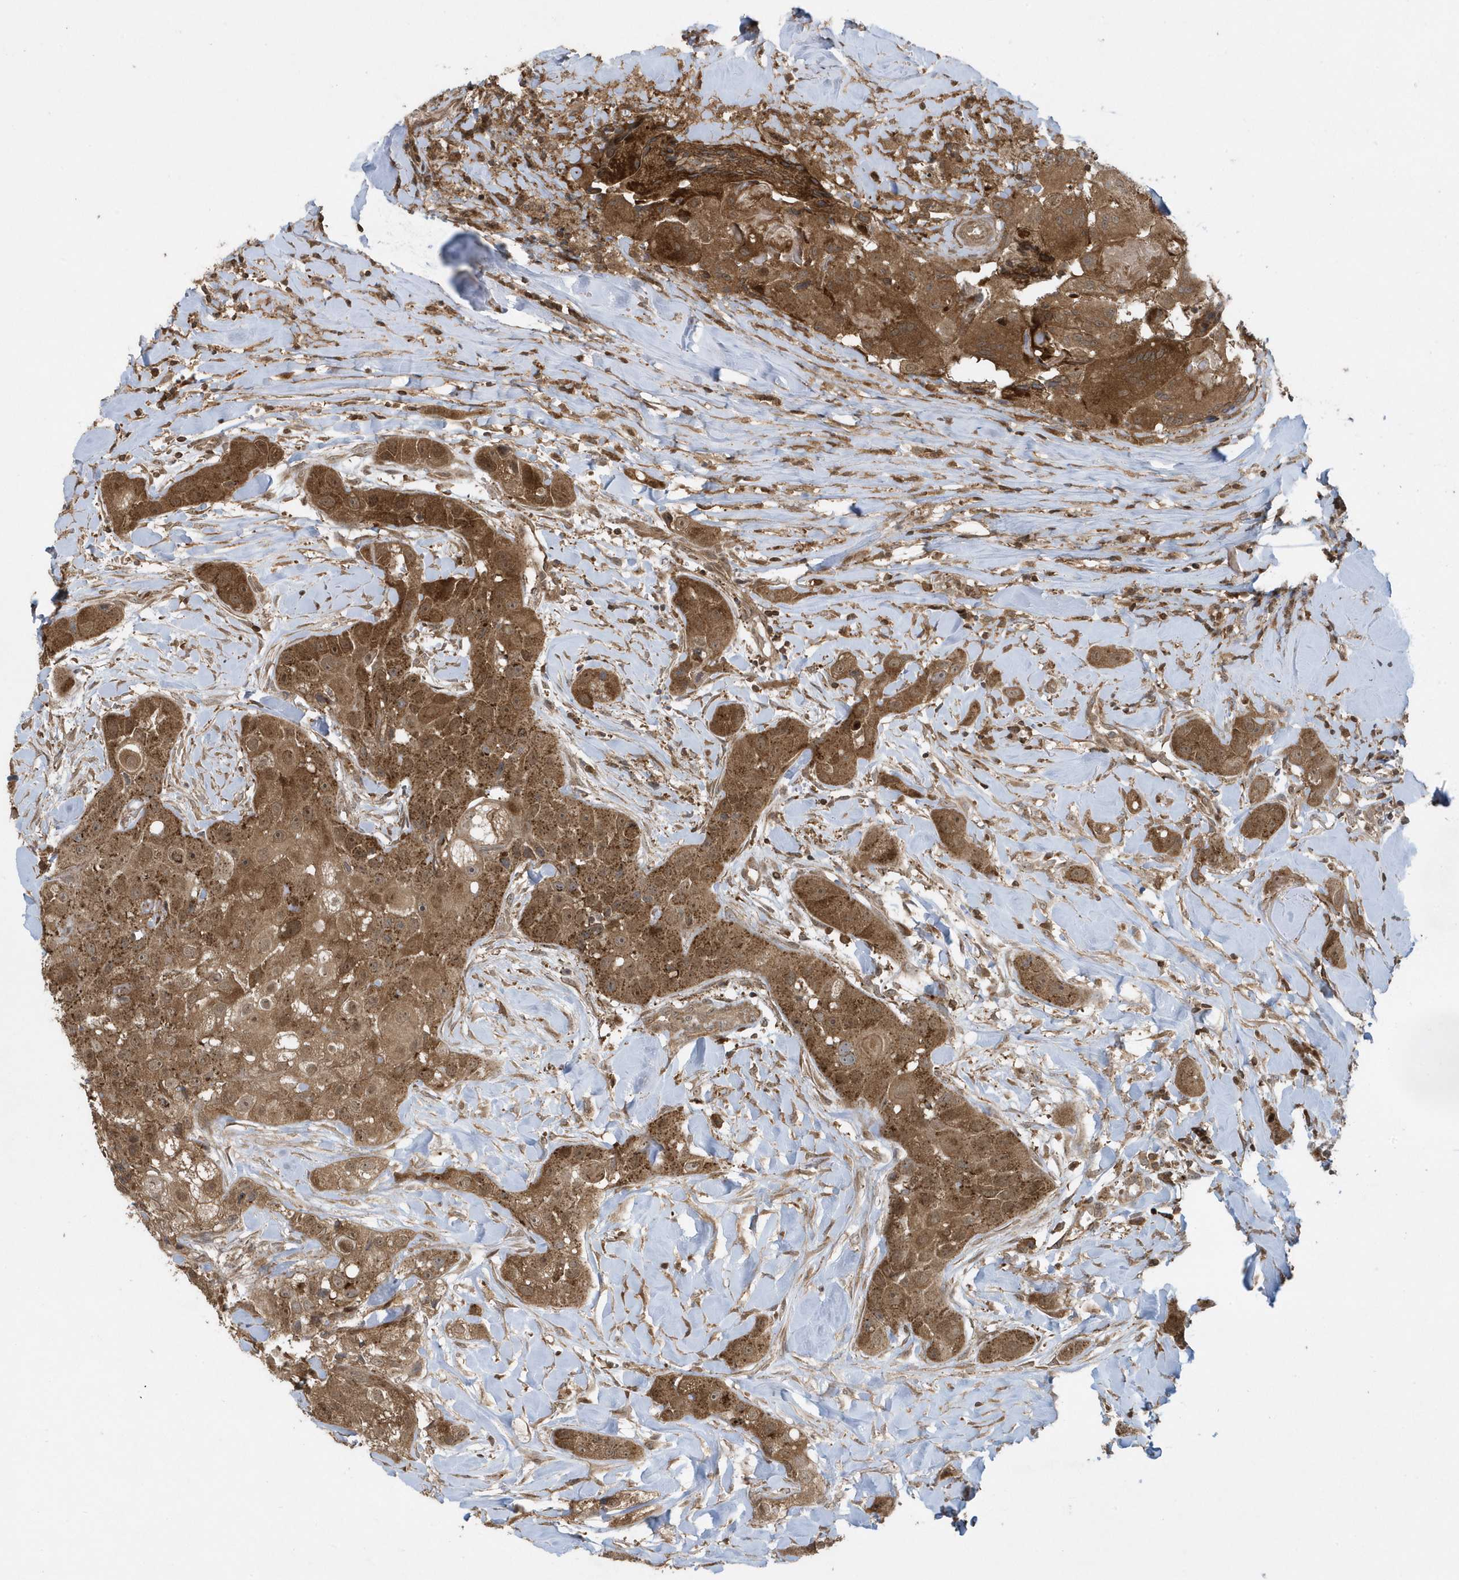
{"staining": {"intensity": "moderate", "quantity": ">75%", "location": "cytoplasmic/membranous"}, "tissue": "head and neck cancer", "cell_type": "Tumor cells", "image_type": "cancer", "snomed": [{"axis": "morphology", "description": "Normal tissue, NOS"}, {"axis": "morphology", "description": "Squamous cell carcinoma, NOS"}, {"axis": "topography", "description": "Skeletal muscle"}, {"axis": "topography", "description": "Head-Neck"}], "caption": "The photomicrograph shows a brown stain indicating the presence of a protein in the cytoplasmic/membranous of tumor cells in head and neck cancer.", "gene": "STAMBP", "patient": {"sex": "male", "age": 51}}